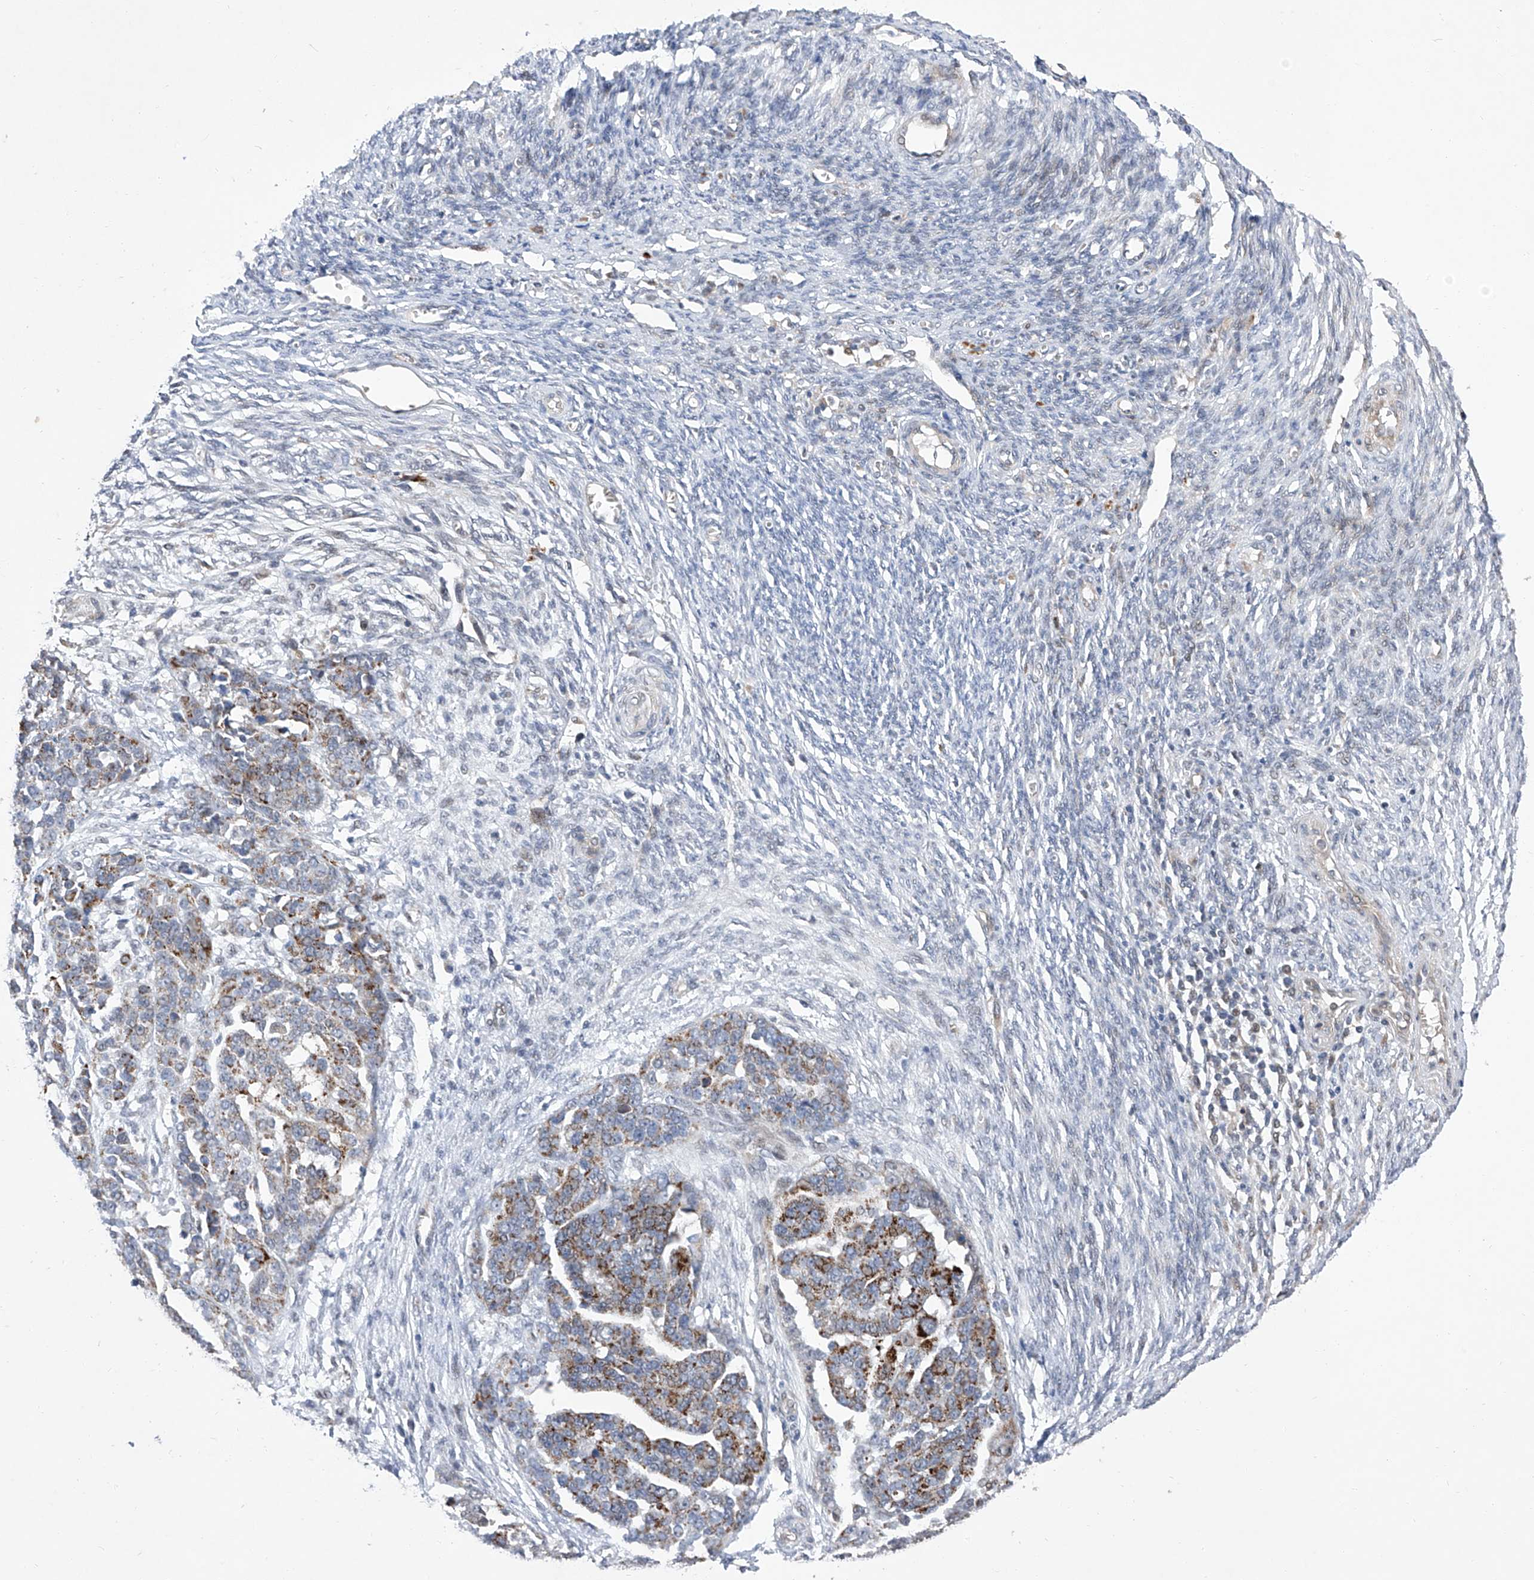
{"staining": {"intensity": "moderate", "quantity": "25%-75%", "location": "cytoplasmic/membranous"}, "tissue": "ovarian cancer", "cell_type": "Tumor cells", "image_type": "cancer", "snomed": [{"axis": "morphology", "description": "Cystadenocarcinoma, serous, NOS"}, {"axis": "topography", "description": "Ovary"}], "caption": "Protein staining of ovarian cancer tissue exhibits moderate cytoplasmic/membranous staining in about 25%-75% of tumor cells. Immunohistochemistry stains the protein of interest in brown and the nuclei are stained blue.", "gene": "FARP2", "patient": {"sex": "female", "age": 44}}